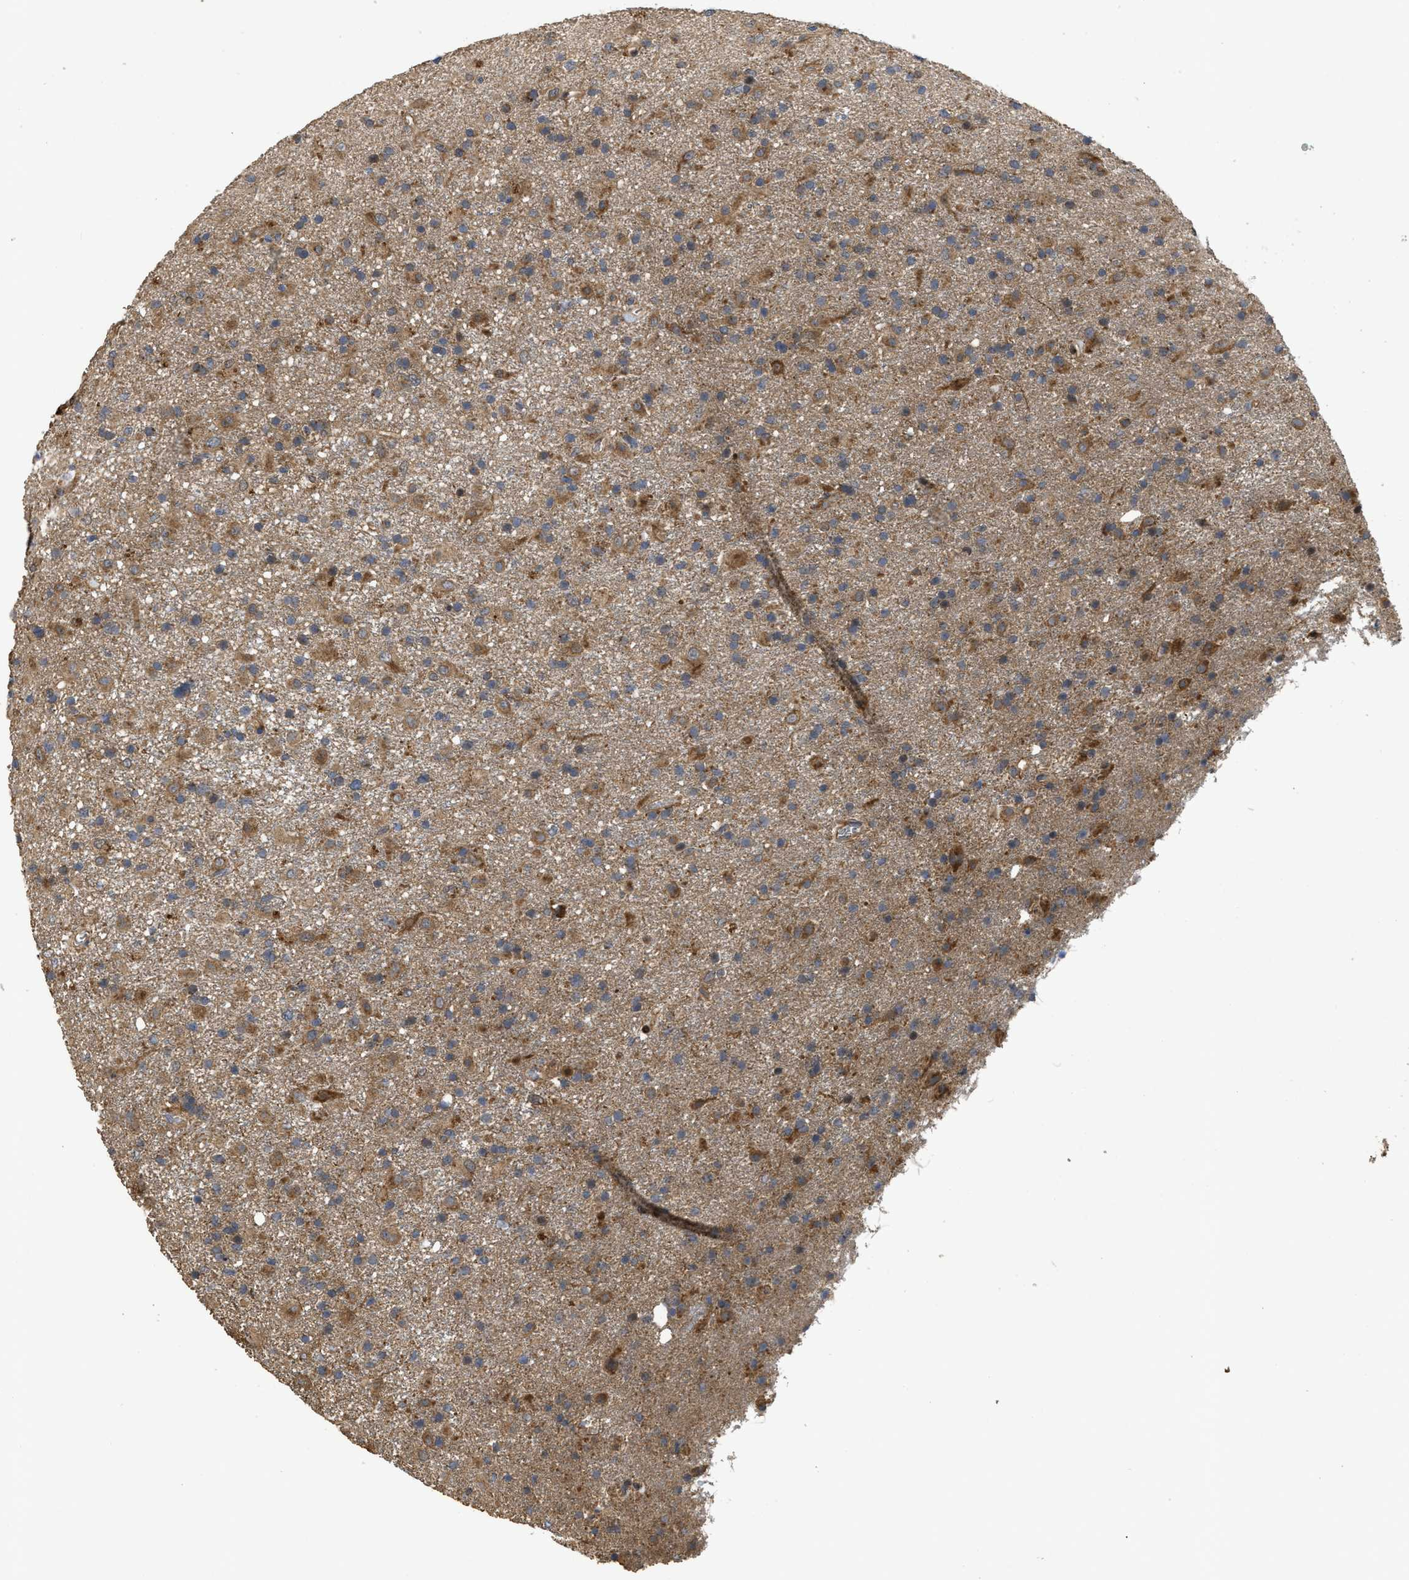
{"staining": {"intensity": "moderate", "quantity": ">75%", "location": "cytoplasmic/membranous"}, "tissue": "glioma", "cell_type": "Tumor cells", "image_type": "cancer", "snomed": [{"axis": "morphology", "description": "Glioma, malignant, Low grade"}, {"axis": "topography", "description": "Brain"}], "caption": "Glioma stained with a brown dye reveals moderate cytoplasmic/membranous positive staining in approximately >75% of tumor cells.", "gene": "CBR3", "patient": {"sex": "male", "age": 65}}